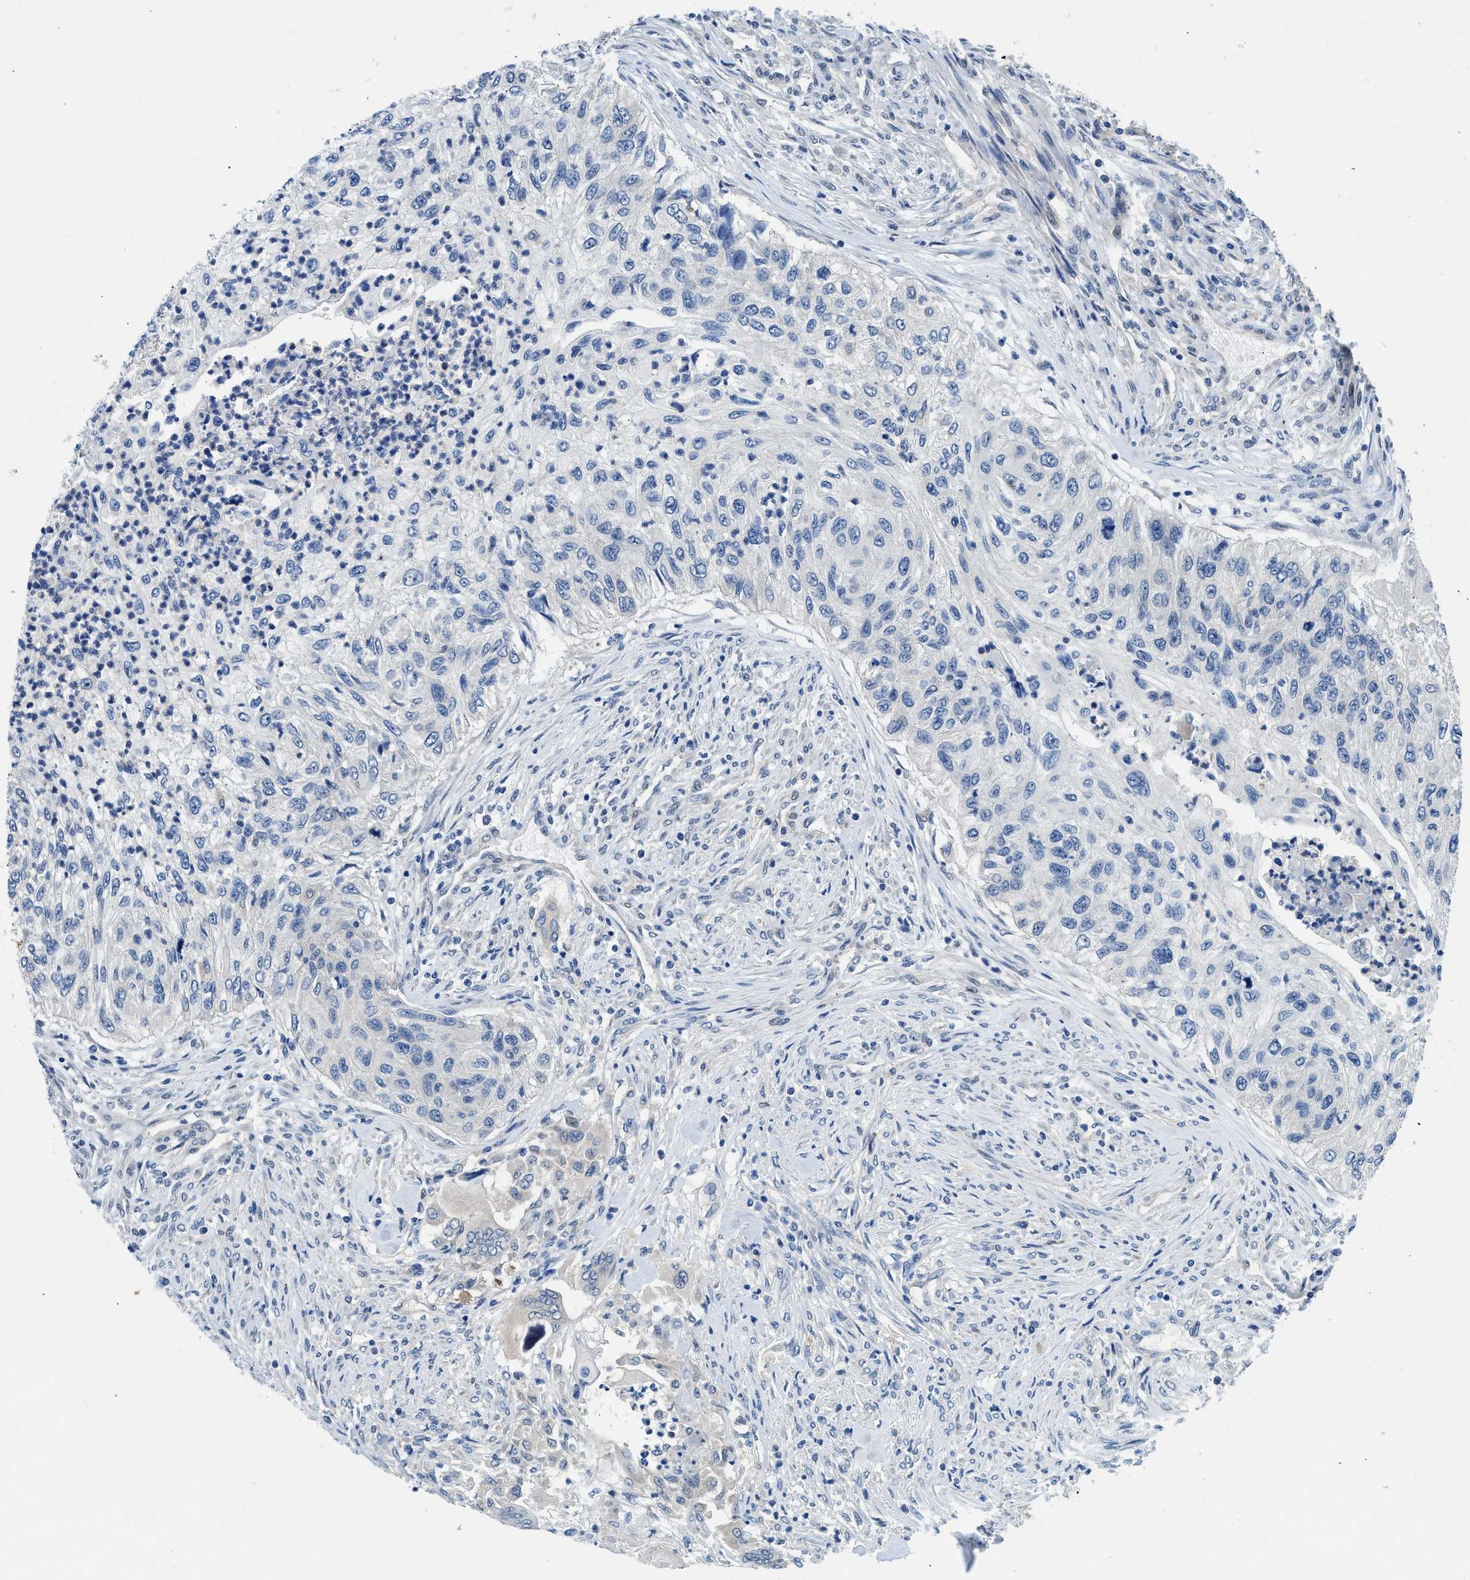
{"staining": {"intensity": "negative", "quantity": "none", "location": "none"}, "tissue": "urothelial cancer", "cell_type": "Tumor cells", "image_type": "cancer", "snomed": [{"axis": "morphology", "description": "Urothelial carcinoma, High grade"}, {"axis": "topography", "description": "Urinary bladder"}], "caption": "IHC photomicrograph of human urothelial cancer stained for a protein (brown), which shows no positivity in tumor cells.", "gene": "COPS2", "patient": {"sex": "female", "age": 60}}